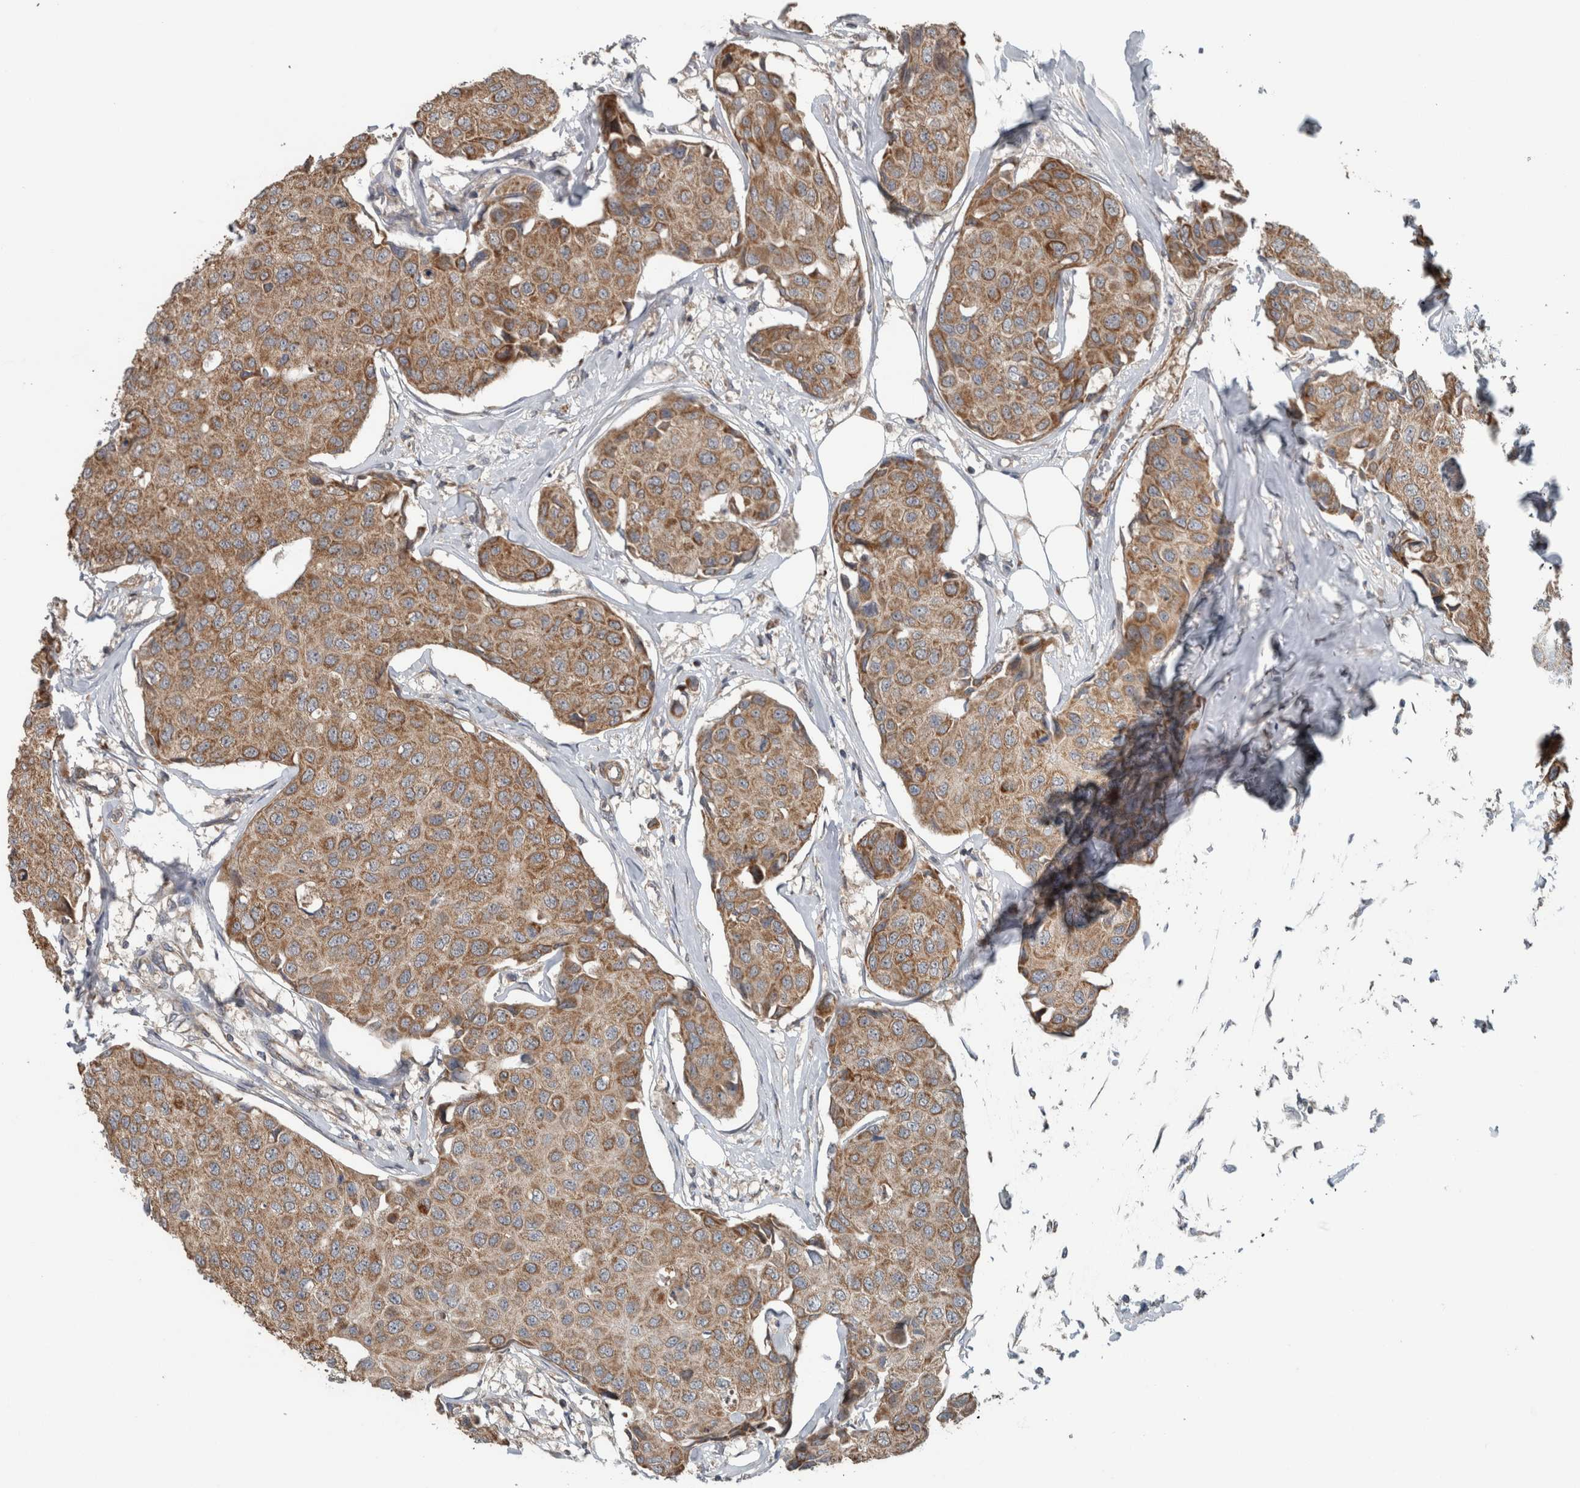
{"staining": {"intensity": "moderate", "quantity": ">75%", "location": "cytoplasmic/membranous"}, "tissue": "breast cancer", "cell_type": "Tumor cells", "image_type": "cancer", "snomed": [{"axis": "morphology", "description": "Duct carcinoma"}, {"axis": "topography", "description": "Breast"}], "caption": "IHC (DAB (3,3'-diaminobenzidine)) staining of human breast cancer displays moderate cytoplasmic/membranous protein staining in about >75% of tumor cells. (brown staining indicates protein expression, while blue staining denotes nuclei).", "gene": "ARMC1", "patient": {"sex": "female", "age": 80}}